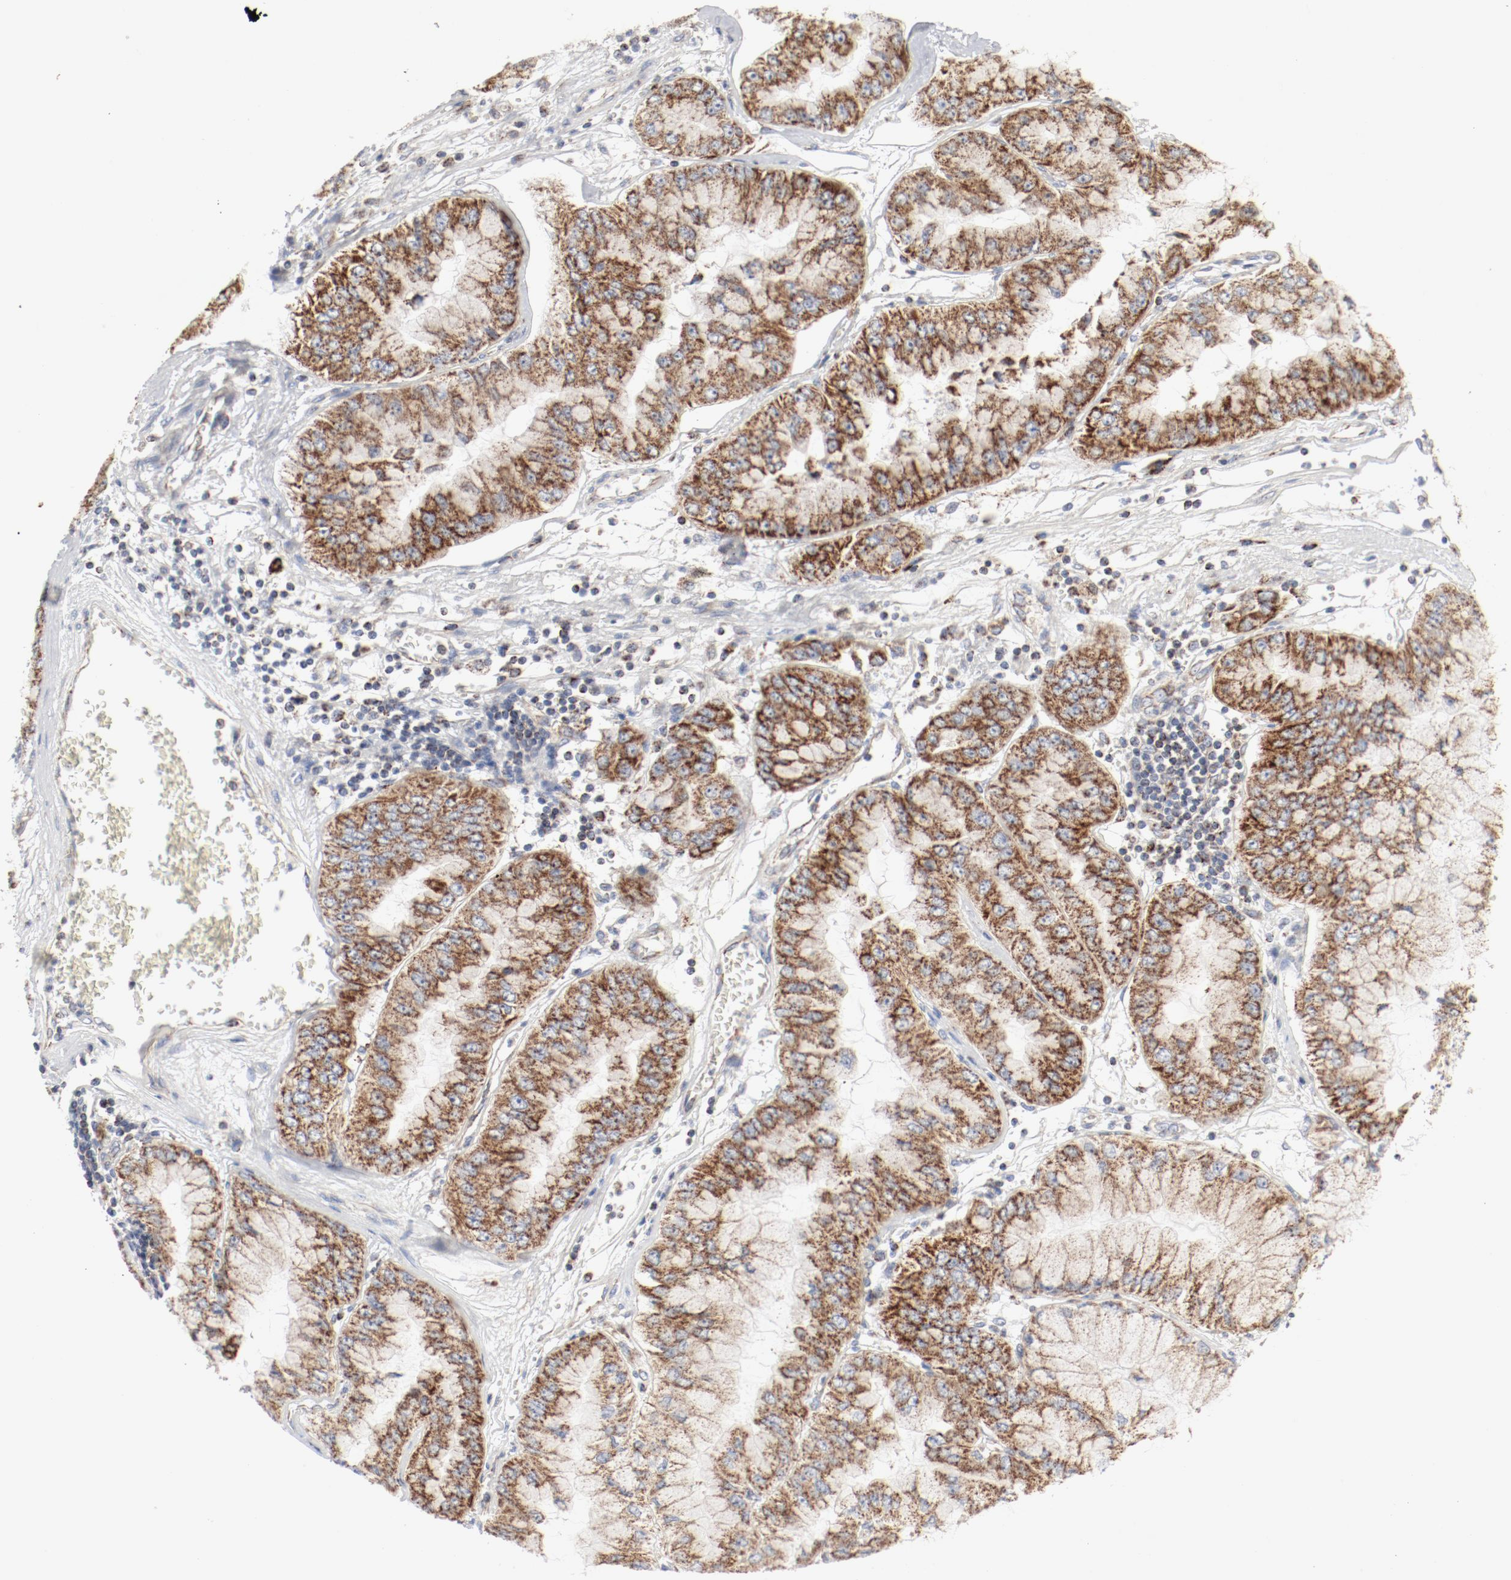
{"staining": {"intensity": "moderate", "quantity": ">75%", "location": "cytoplasmic/membranous"}, "tissue": "liver cancer", "cell_type": "Tumor cells", "image_type": "cancer", "snomed": [{"axis": "morphology", "description": "Cholangiocarcinoma"}, {"axis": "topography", "description": "Liver"}], "caption": "This is a photomicrograph of immunohistochemistry staining of cholangiocarcinoma (liver), which shows moderate staining in the cytoplasmic/membranous of tumor cells.", "gene": "SETD3", "patient": {"sex": "female", "age": 79}}